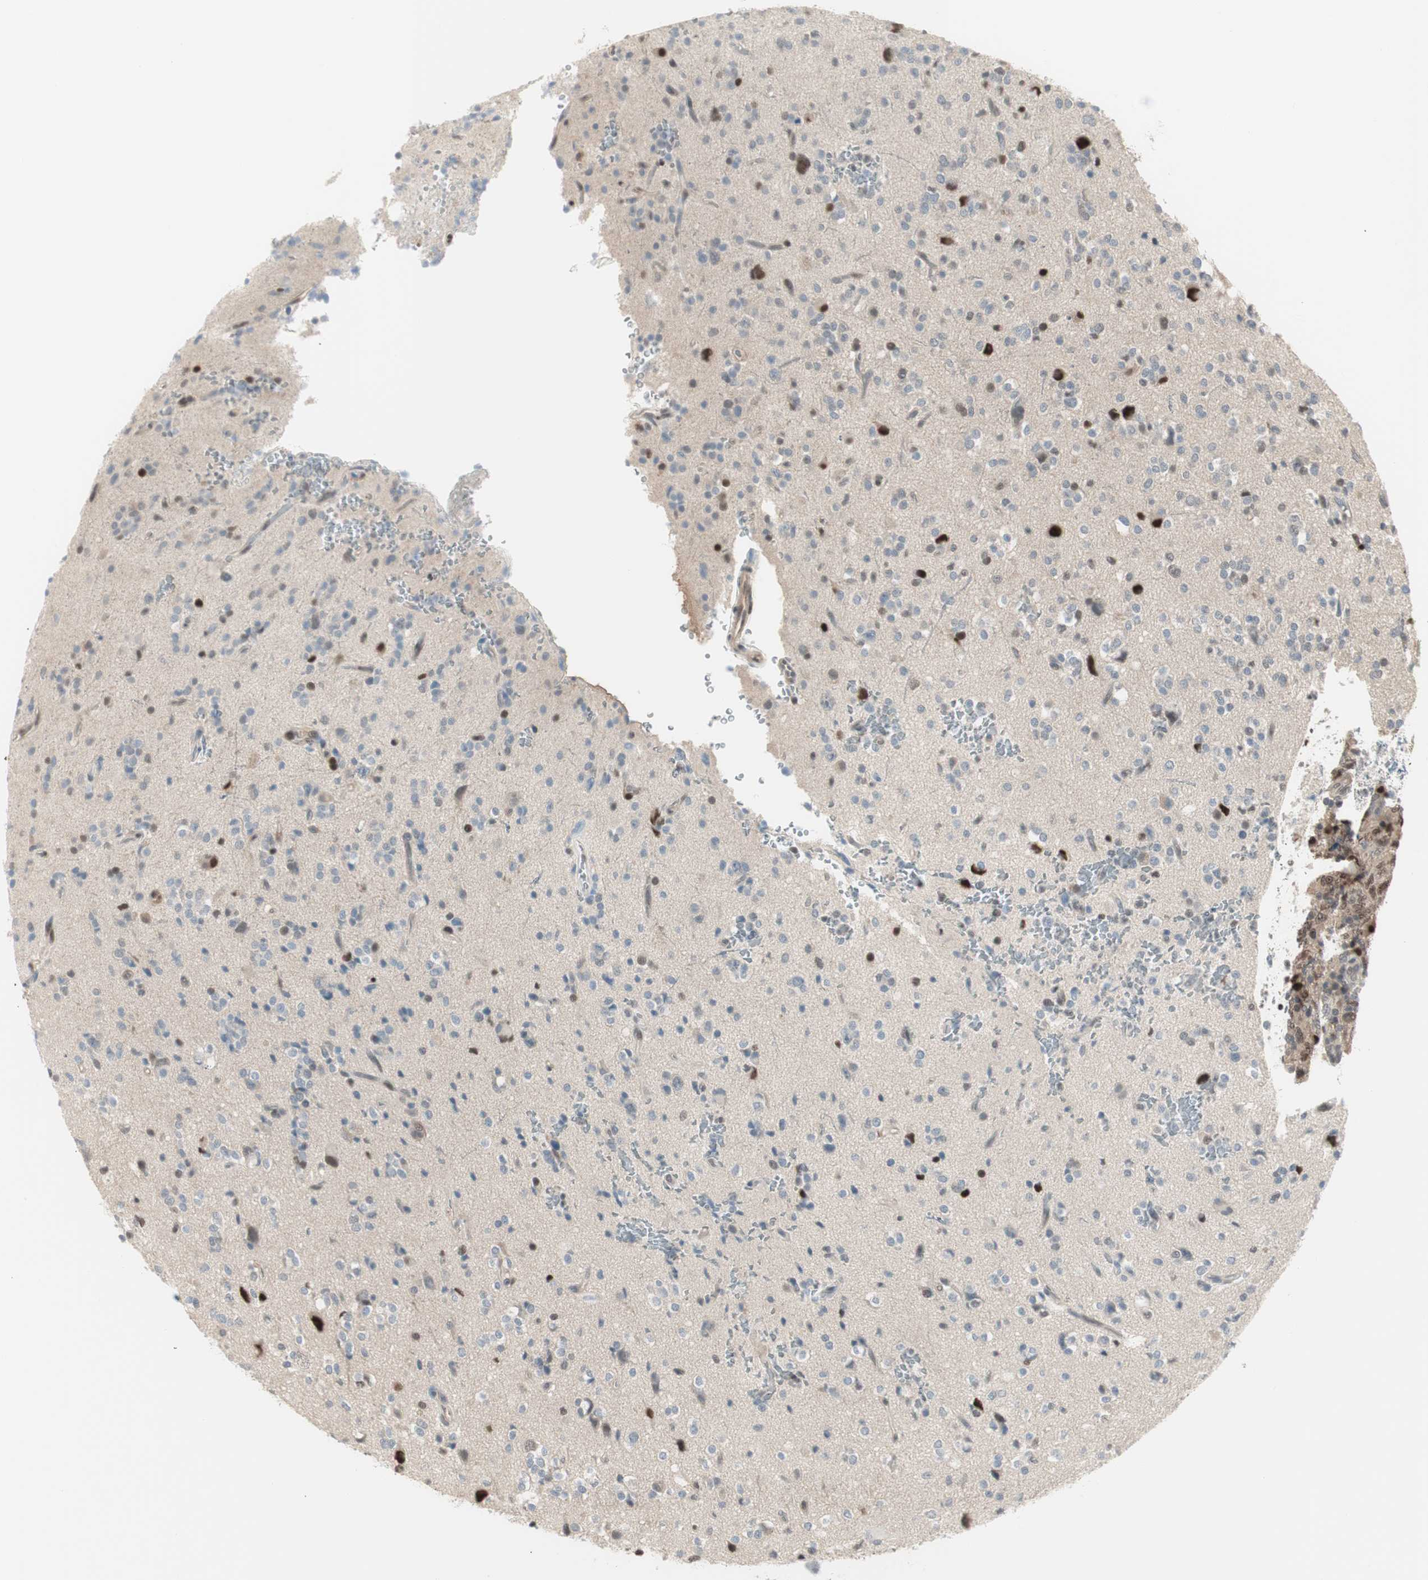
{"staining": {"intensity": "strong", "quantity": "<25%", "location": "nuclear"}, "tissue": "glioma", "cell_type": "Tumor cells", "image_type": "cancer", "snomed": [{"axis": "morphology", "description": "Glioma, malignant, High grade"}, {"axis": "topography", "description": "Brain"}], "caption": "Glioma stained with DAB immunohistochemistry shows medium levels of strong nuclear positivity in approximately <25% of tumor cells. The protein of interest is stained brown, and the nuclei are stained in blue (DAB (3,3'-diaminobenzidine) IHC with brightfield microscopy, high magnification).", "gene": "LONP2", "patient": {"sex": "male", "age": 47}}